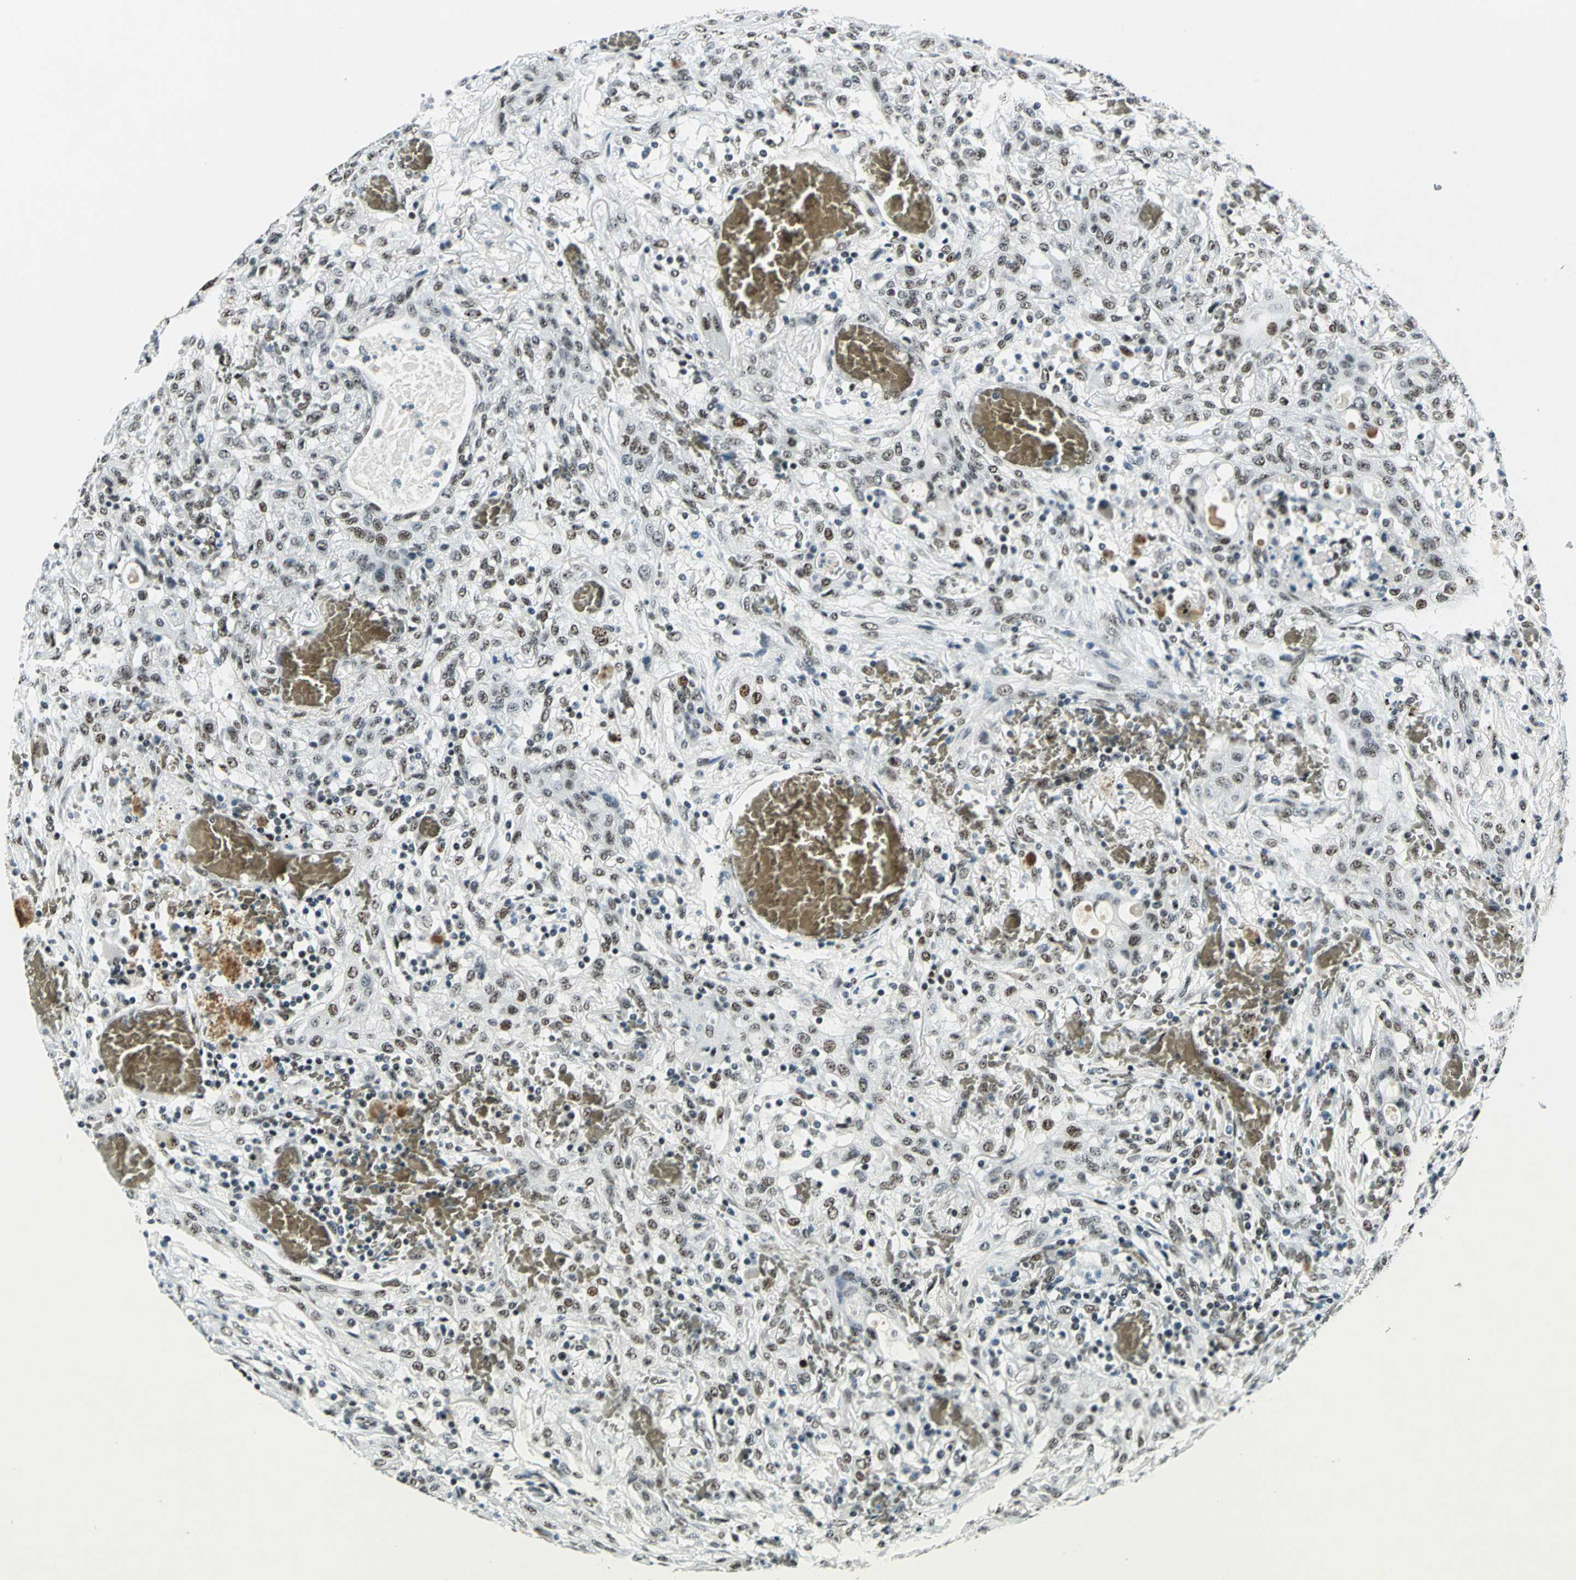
{"staining": {"intensity": "moderate", "quantity": ">75%", "location": "nuclear"}, "tissue": "lung cancer", "cell_type": "Tumor cells", "image_type": "cancer", "snomed": [{"axis": "morphology", "description": "Squamous cell carcinoma, NOS"}, {"axis": "topography", "description": "Lung"}], "caption": "A high-resolution histopathology image shows immunohistochemistry (IHC) staining of lung squamous cell carcinoma, which displays moderate nuclear positivity in approximately >75% of tumor cells. (IHC, brightfield microscopy, high magnification).", "gene": "KAT6B", "patient": {"sex": "female", "age": 47}}